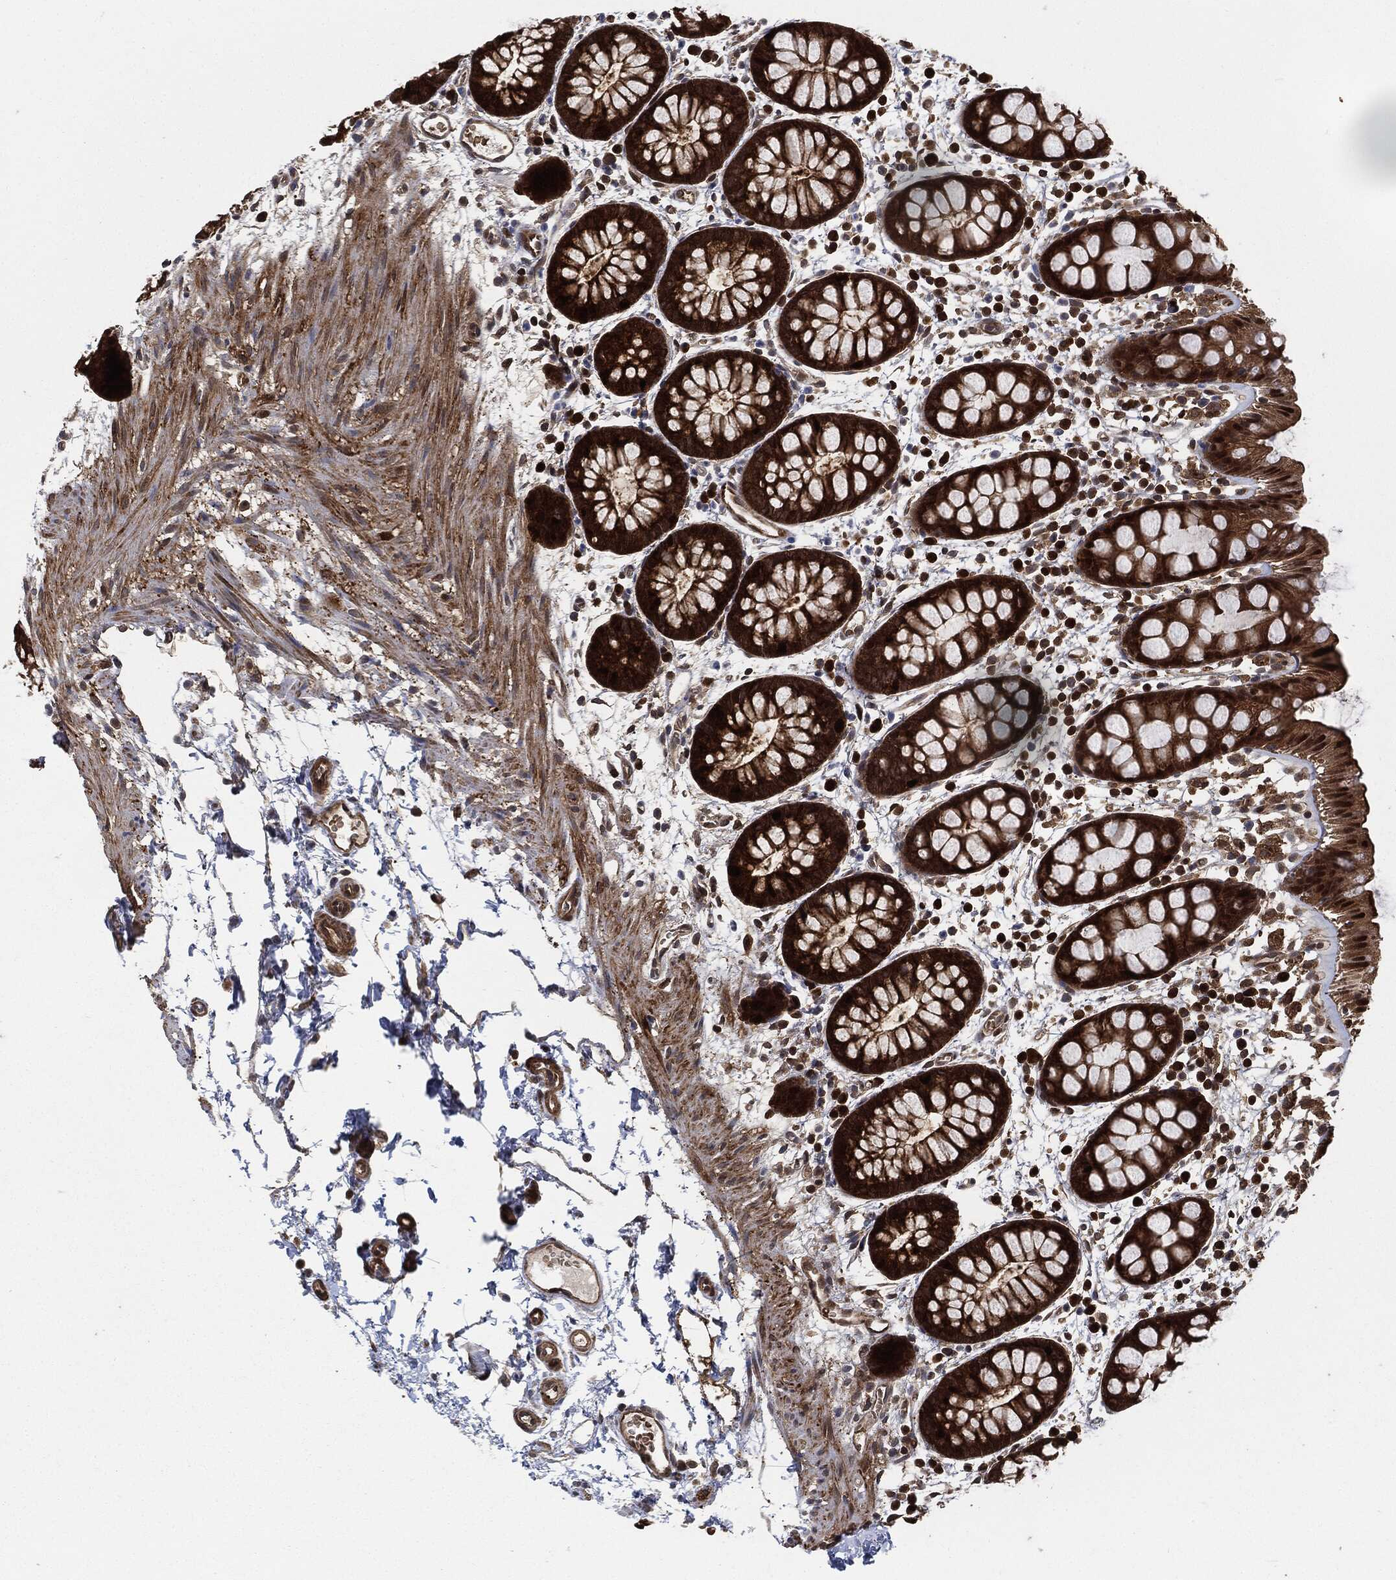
{"staining": {"intensity": "strong", "quantity": ">75%", "location": "cytoplasmic/membranous"}, "tissue": "rectum", "cell_type": "Glandular cells", "image_type": "normal", "snomed": [{"axis": "morphology", "description": "Normal tissue, NOS"}, {"axis": "topography", "description": "Rectum"}], "caption": "Glandular cells reveal strong cytoplasmic/membranous expression in about >75% of cells in unremarkable rectum. (Brightfield microscopy of DAB IHC at high magnification).", "gene": "PRDX2", "patient": {"sex": "male", "age": 57}}